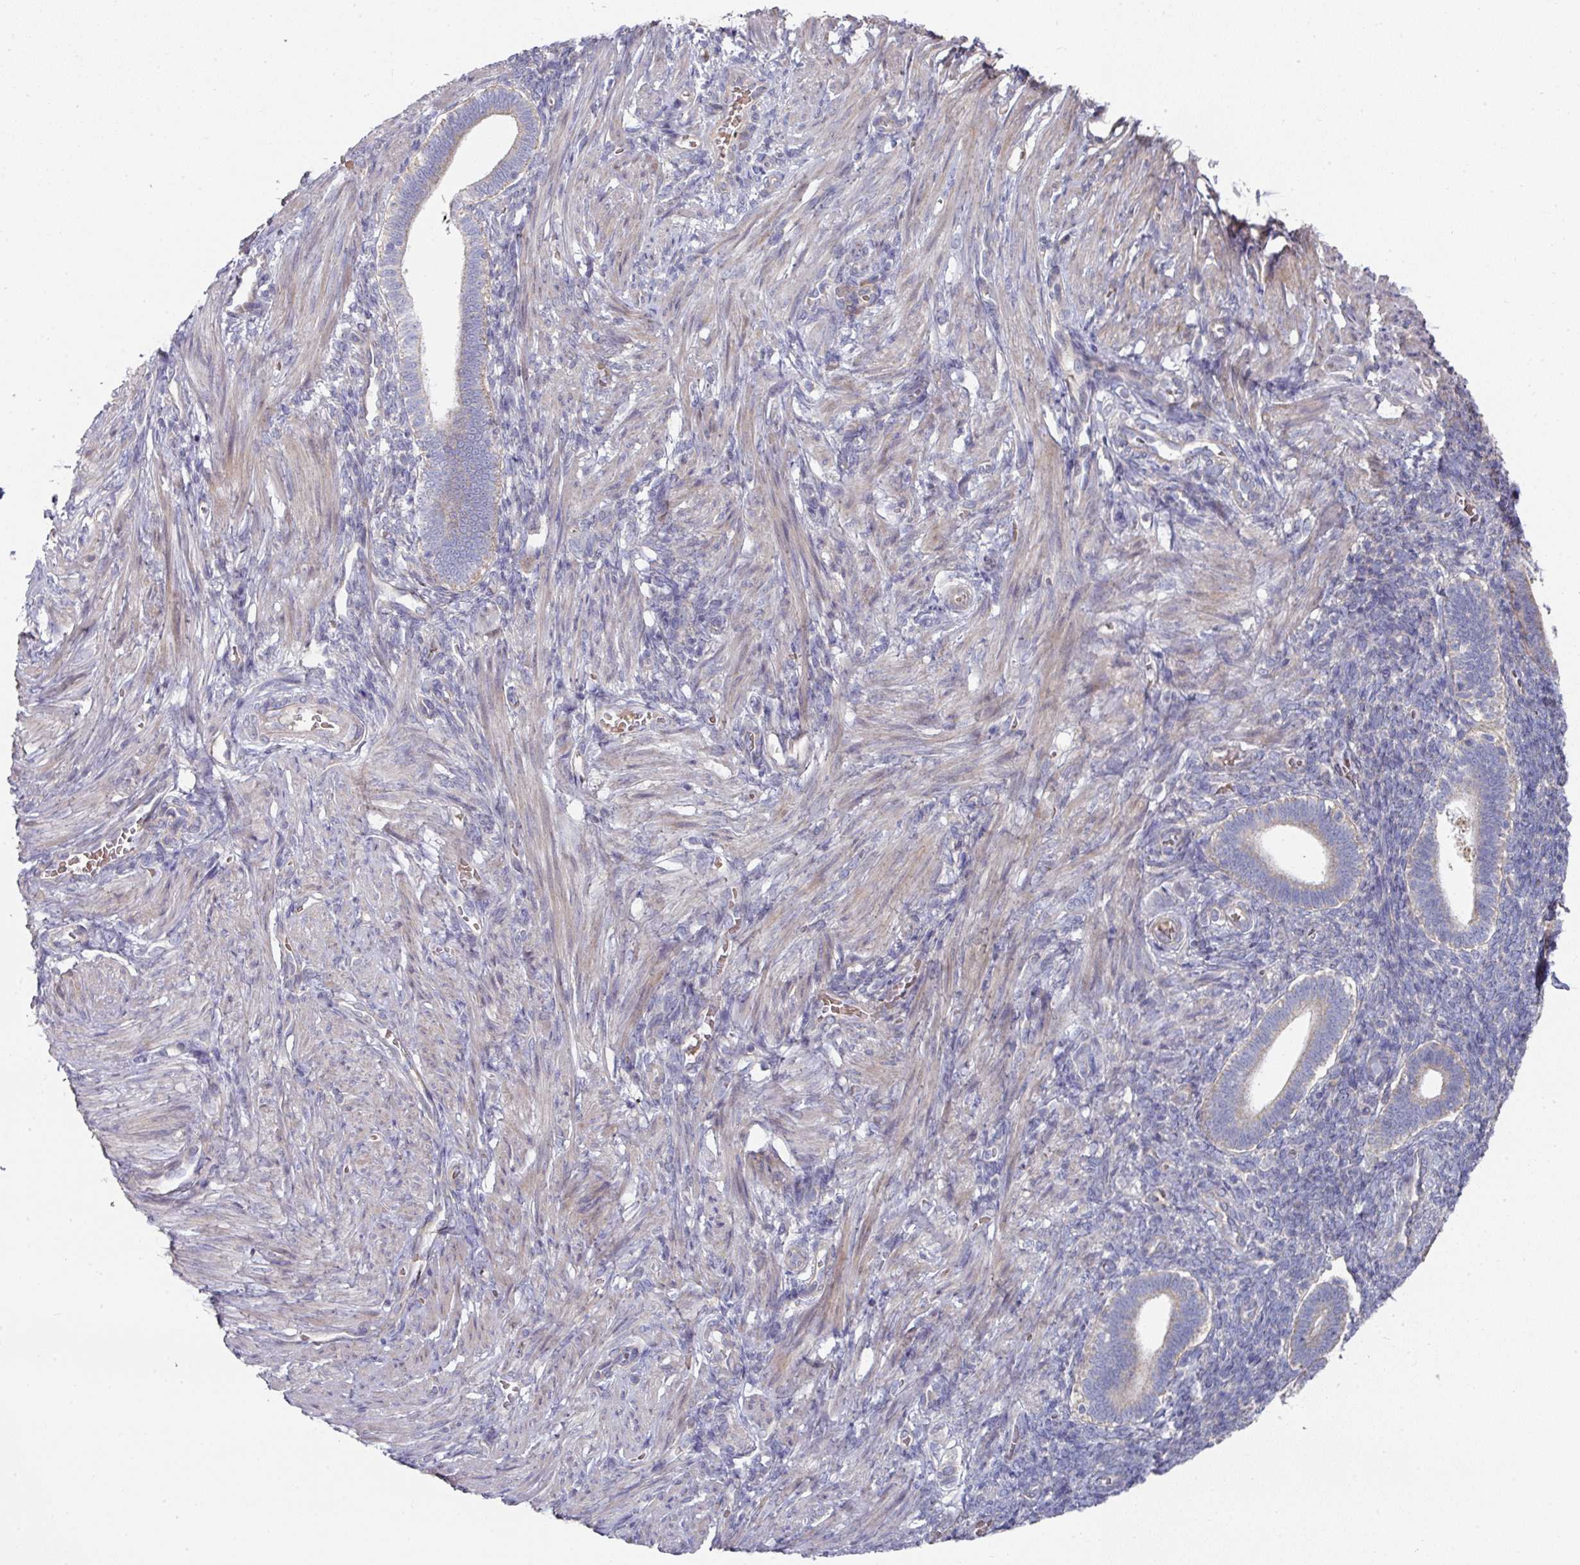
{"staining": {"intensity": "negative", "quantity": "none", "location": "none"}, "tissue": "endometrium", "cell_type": "Cells in endometrial stroma", "image_type": "normal", "snomed": [{"axis": "morphology", "description": "Normal tissue, NOS"}, {"axis": "topography", "description": "Endometrium"}], "caption": "This is a photomicrograph of IHC staining of unremarkable endometrium, which shows no expression in cells in endometrial stroma.", "gene": "PYROXD2", "patient": {"sex": "female", "age": 34}}